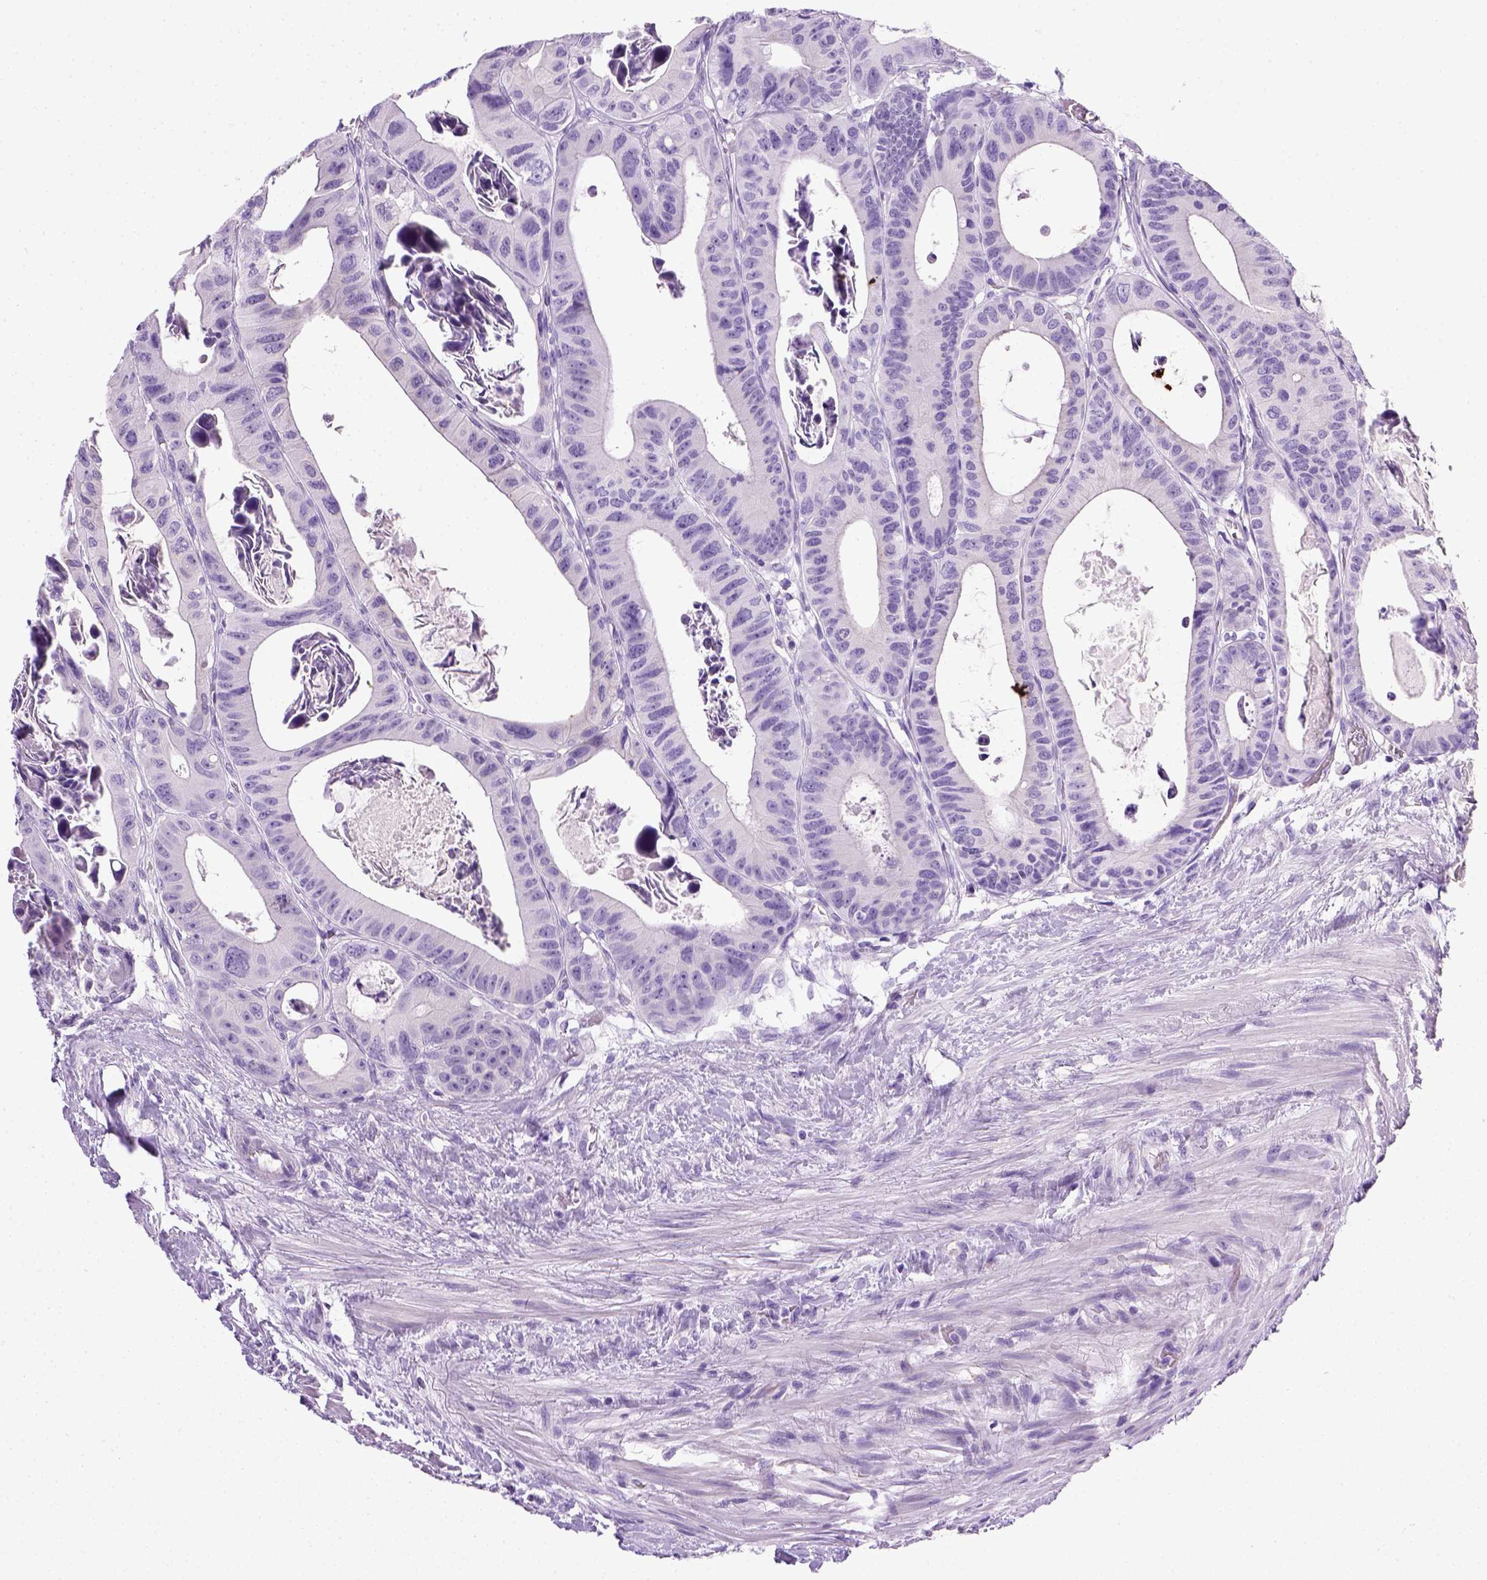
{"staining": {"intensity": "negative", "quantity": "none", "location": "none"}, "tissue": "colorectal cancer", "cell_type": "Tumor cells", "image_type": "cancer", "snomed": [{"axis": "morphology", "description": "Adenocarcinoma, NOS"}, {"axis": "topography", "description": "Rectum"}], "caption": "Immunohistochemistry micrograph of human adenocarcinoma (colorectal) stained for a protein (brown), which displays no positivity in tumor cells. Nuclei are stained in blue.", "gene": "KRT71", "patient": {"sex": "male", "age": 64}}